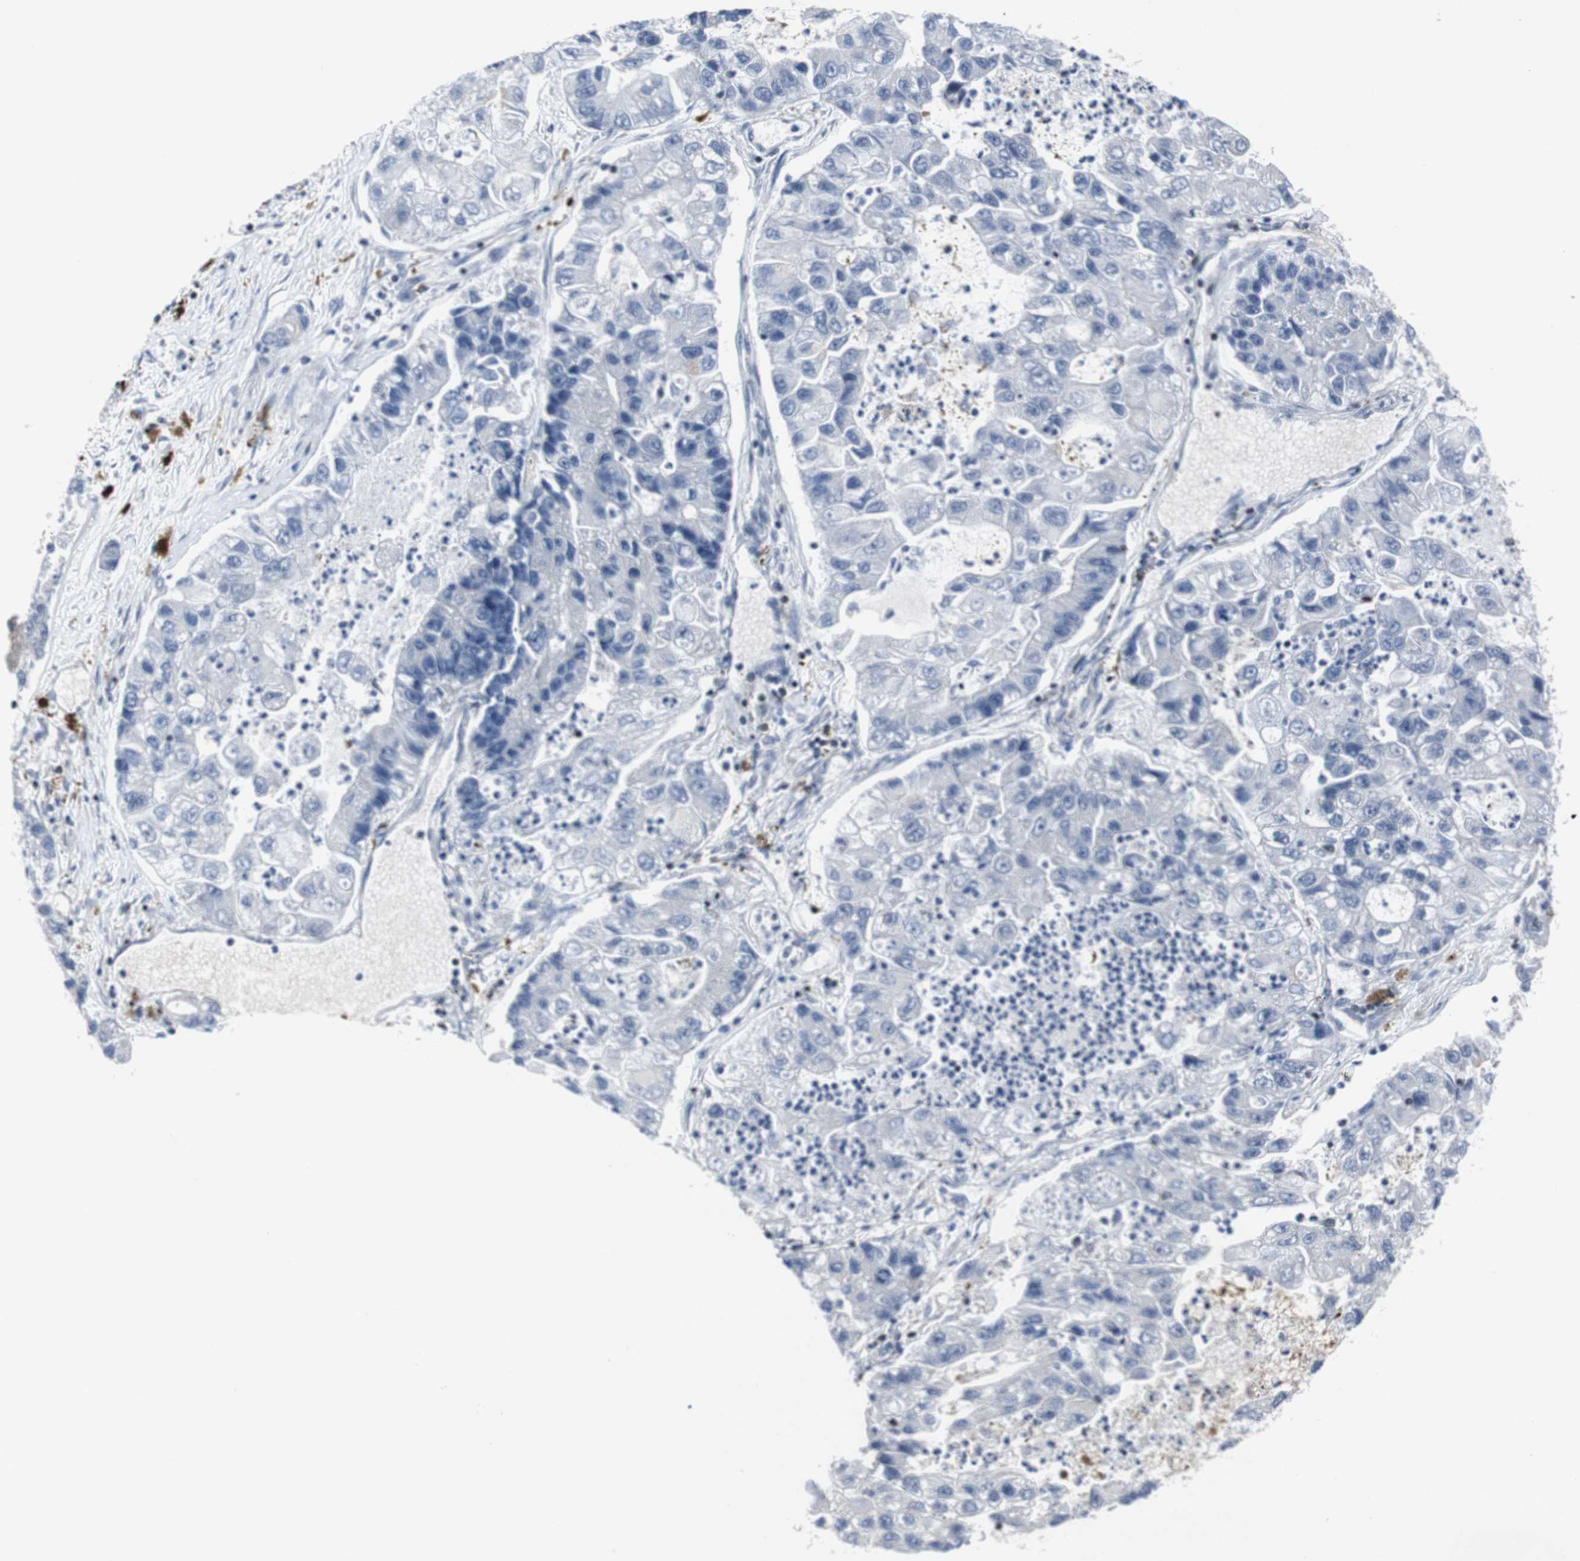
{"staining": {"intensity": "negative", "quantity": "none", "location": "none"}, "tissue": "lung cancer", "cell_type": "Tumor cells", "image_type": "cancer", "snomed": [{"axis": "morphology", "description": "Adenocarcinoma, NOS"}, {"axis": "topography", "description": "Lung"}], "caption": "Protein analysis of lung cancer displays no significant positivity in tumor cells.", "gene": "STAT4", "patient": {"sex": "female", "age": 51}}